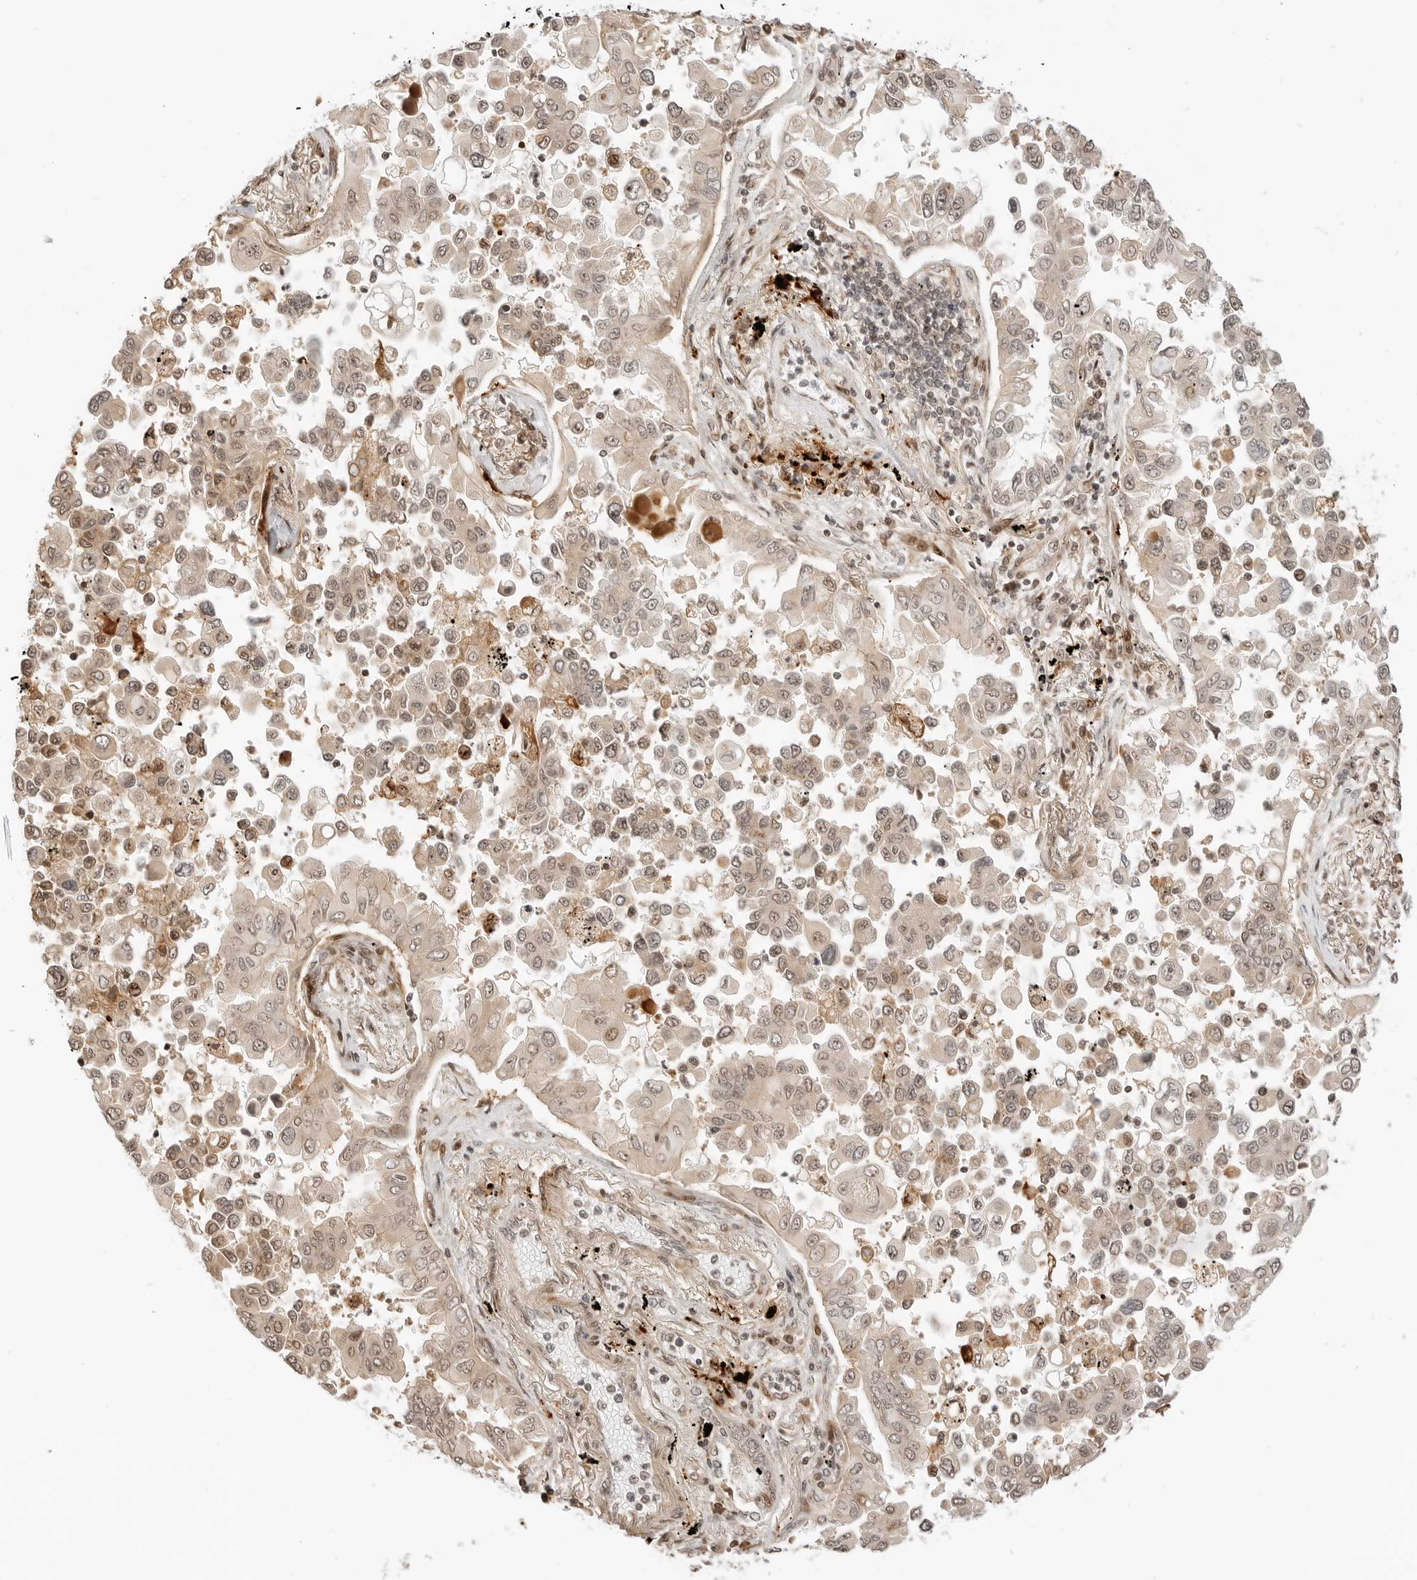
{"staining": {"intensity": "weak", "quantity": ">75%", "location": "cytoplasmic/membranous,nuclear"}, "tissue": "lung cancer", "cell_type": "Tumor cells", "image_type": "cancer", "snomed": [{"axis": "morphology", "description": "Adenocarcinoma, NOS"}, {"axis": "topography", "description": "Lung"}], "caption": "Immunohistochemical staining of human lung cancer reveals weak cytoplasmic/membranous and nuclear protein staining in about >75% of tumor cells.", "gene": "GEM", "patient": {"sex": "female", "age": 67}}